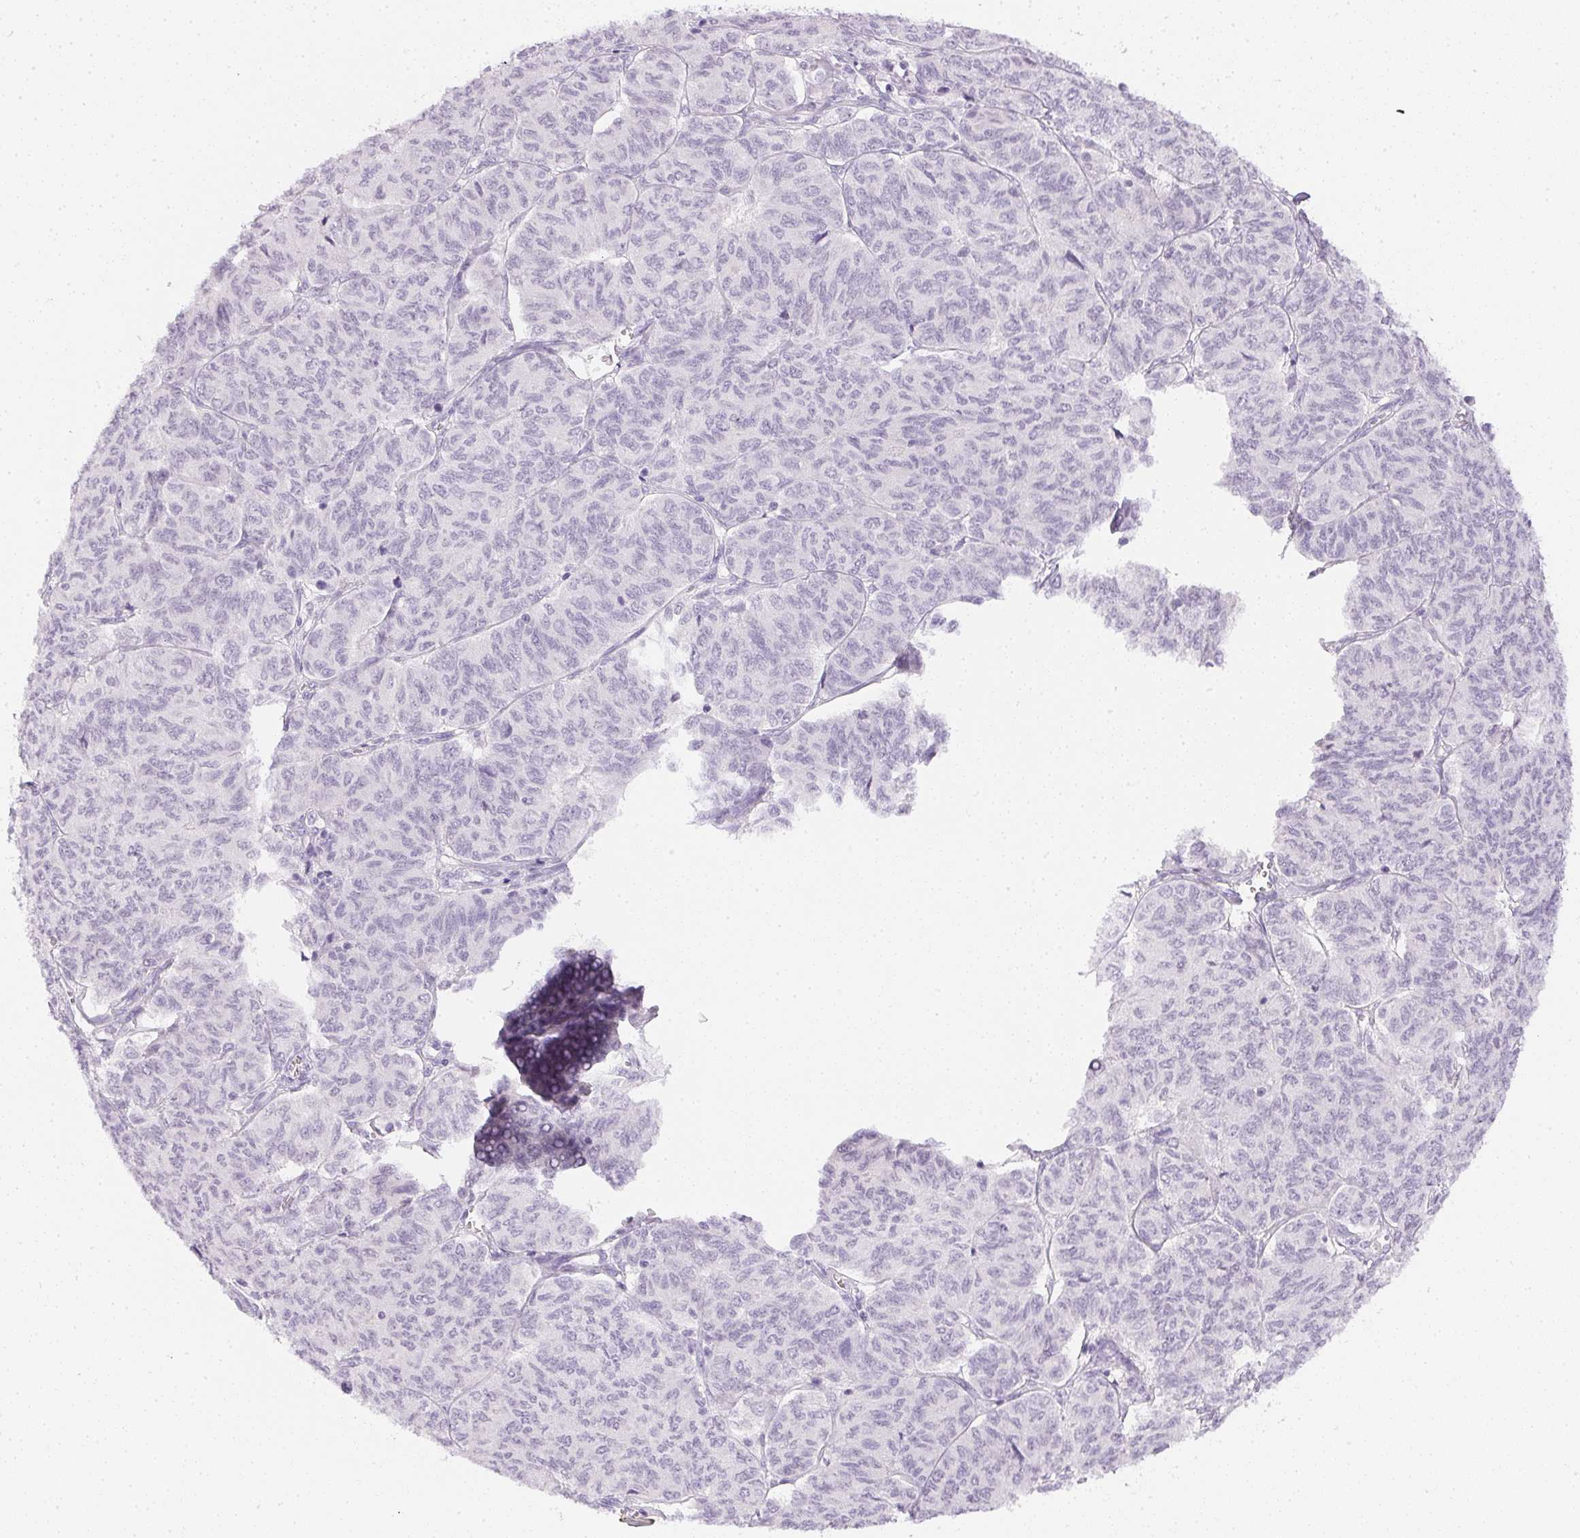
{"staining": {"intensity": "negative", "quantity": "none", "location": "none"}, "tissue": "ovarian cancer", "cell_type": "Tumor cells", "image_type": "cancer", "snomed": [{"axis": "morphology", "description": "Carcinoma, endometroid"}, {"axis": "topography", "description": "Ovary"}], "caption": "Immunohistochemistry (IHC) of ovarian cancer (endometroid carcinoma) exhibits no positivity in tumor cells. The staining was performed using DAB (3,3'-diaminobenzidine) to visualize the protein expression in brown, while the nuclei were stained in blue with hematoxylin (Magnification: 20x).", "gene": "PPY", "patient": {"sex": "female", "age": 80}}